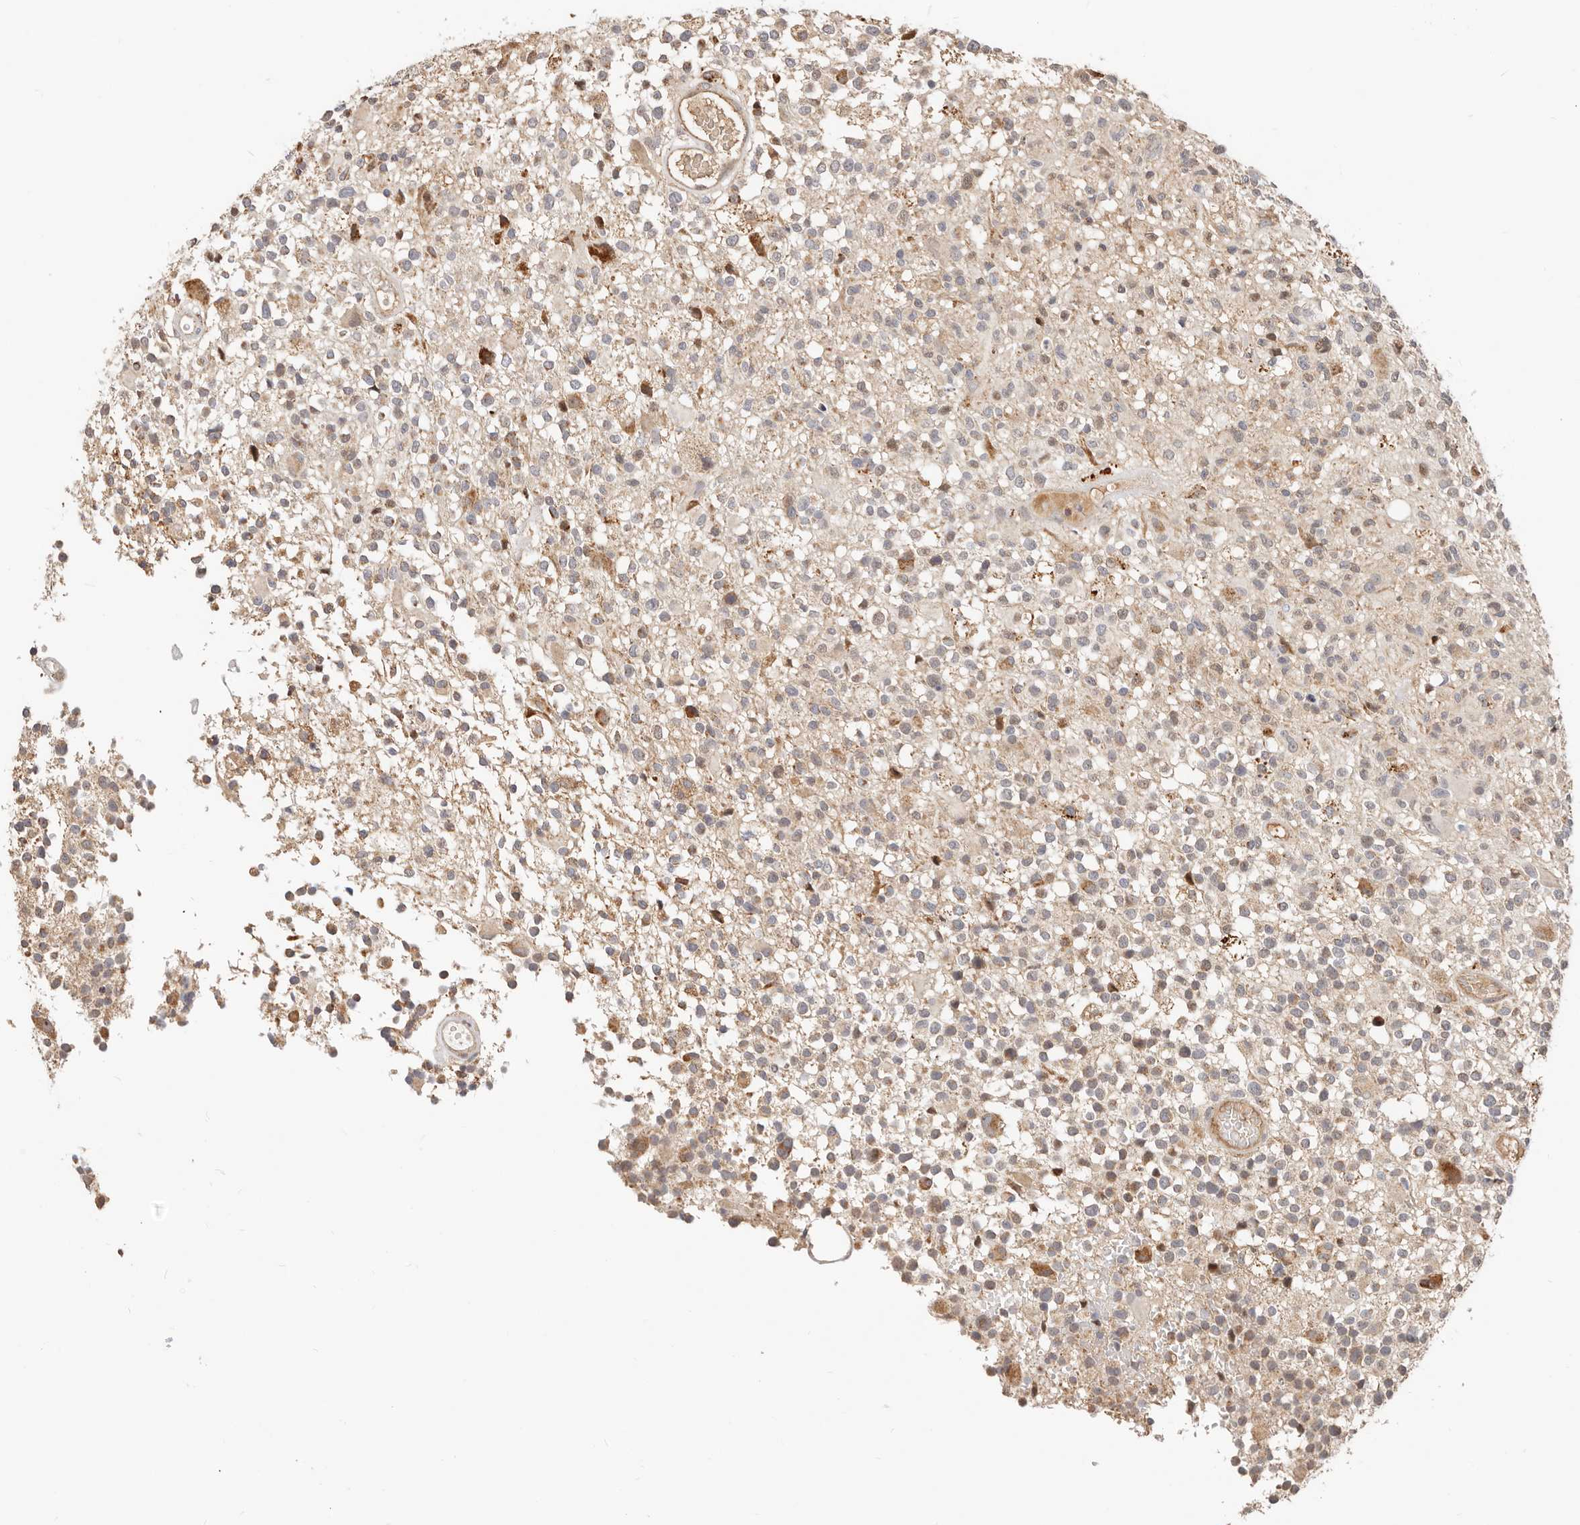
{"staining": {"intensity": "moderate", "quantity": "<25%", "location": "cytoplasmic/membranous,nuclear"}, "tissue": "glioma", "cell_type": "Tumor cells", "image_type": "cancer", "snomed": [{"axis": "morphology", "description": "Glioma, malignant, High grade"}, {"axis": "morphology", "description": "Glioblastoma, NOS"}, {"axis": "topography", "description": "Brain"}], "caption": "Glioma was stained to show a protein in brown. There is low levels of moderate cytoplasmic/membranous and nuclear positivity in approximately <25% of tumor cells.", "gene": "ZRANB1", "patient": {"sex": "male", "age": 60}}